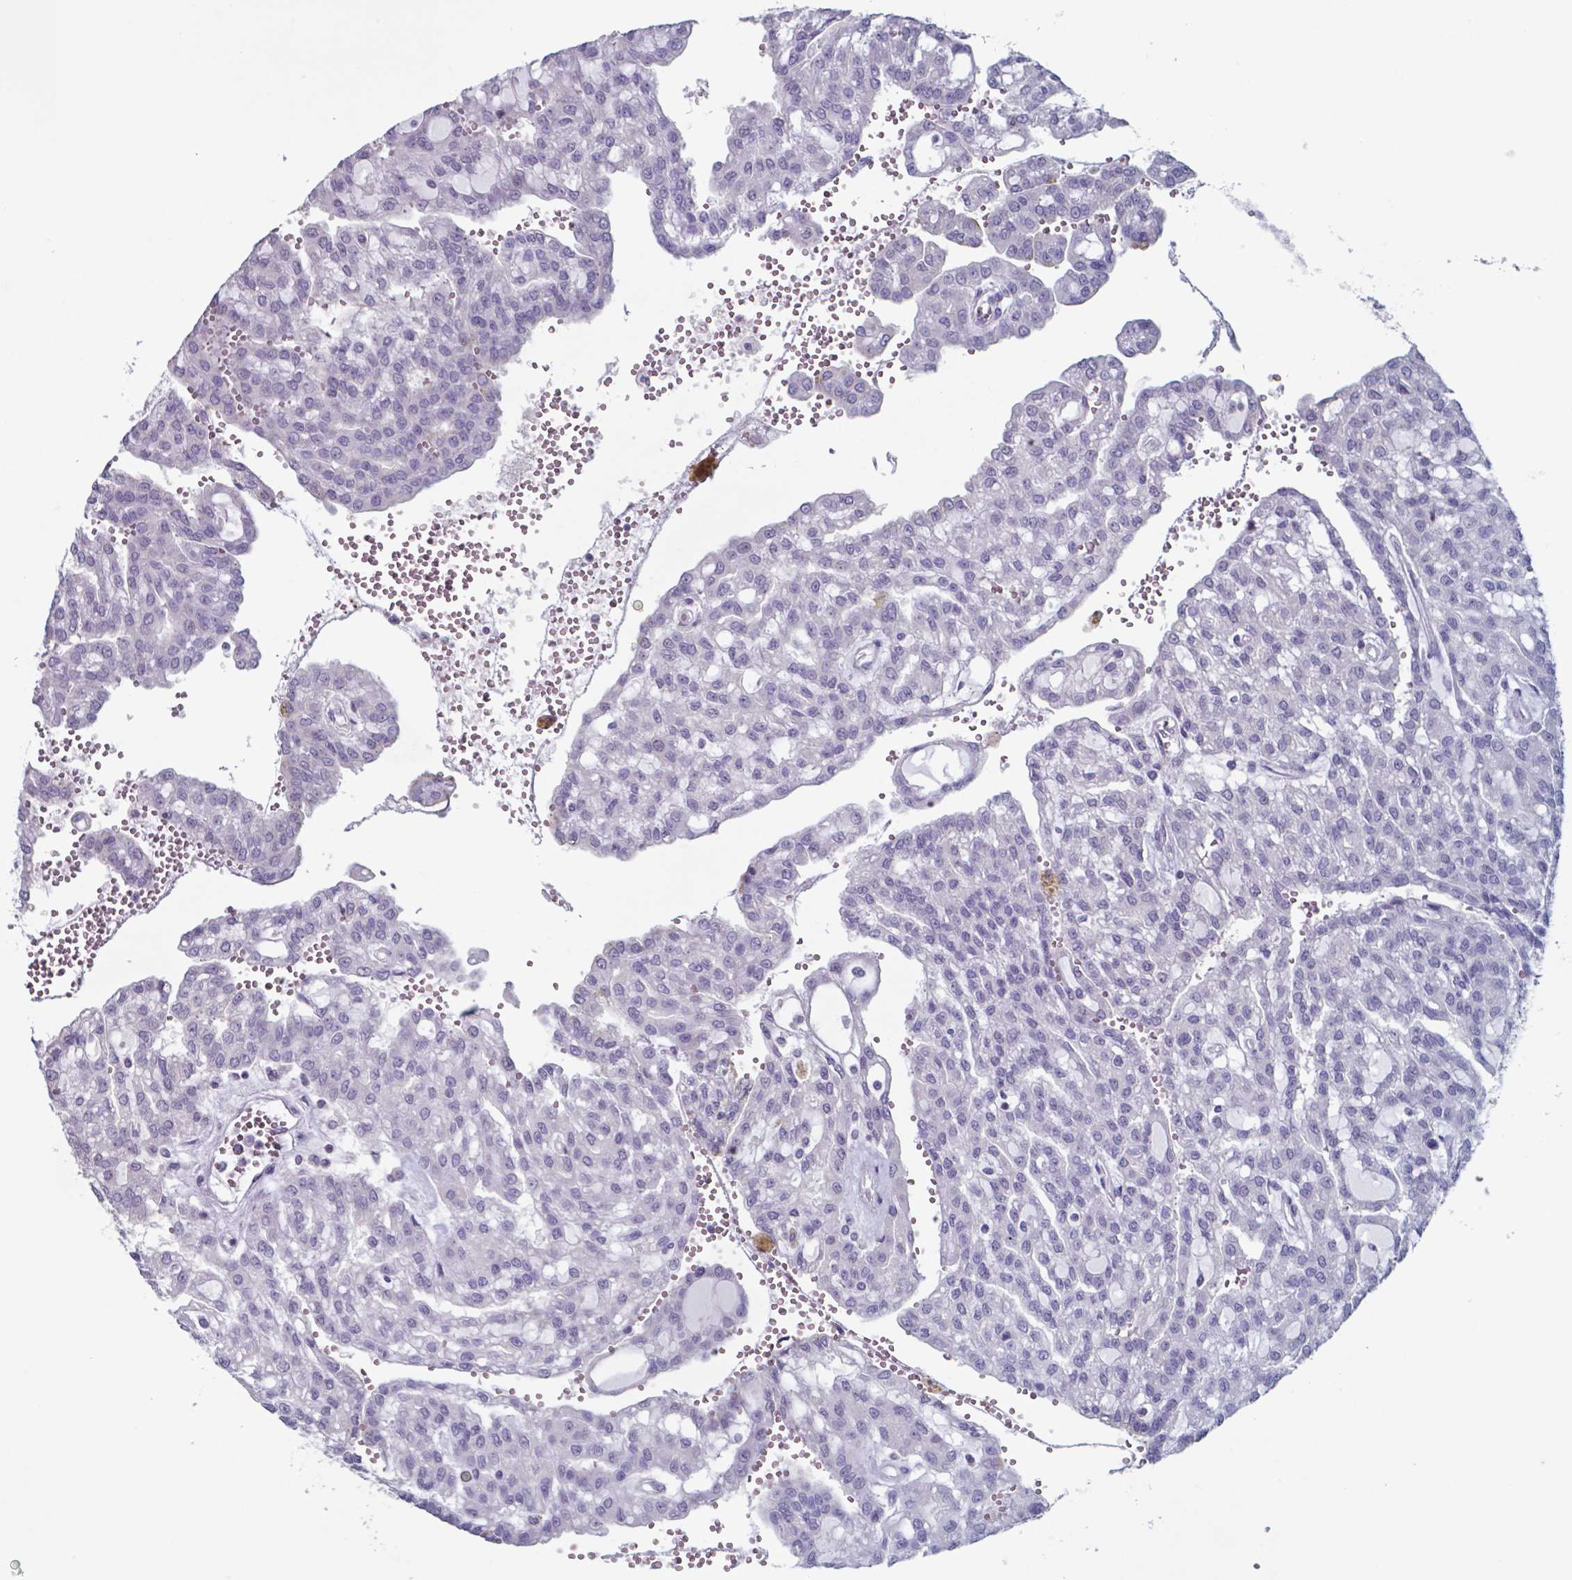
{"staining": {"intensity": "negative", "quantity": "none", "location": "none"}, "tissue": "renal cancer", "cell_type": "Tumor cells", "image_type": "cancer", "snomed": [{"axis": "morphology", "description": "Adenocarcinoma, NOS"}, {"axis": "topography", "description": "Kidney"}], "caption": "IHC image of renal adenocarcinoma stained for a protein (brown), which exhibits no positivity in tumor cells.", "gene": "TDP2", "patient": {"sex": "male", "age": 63}}